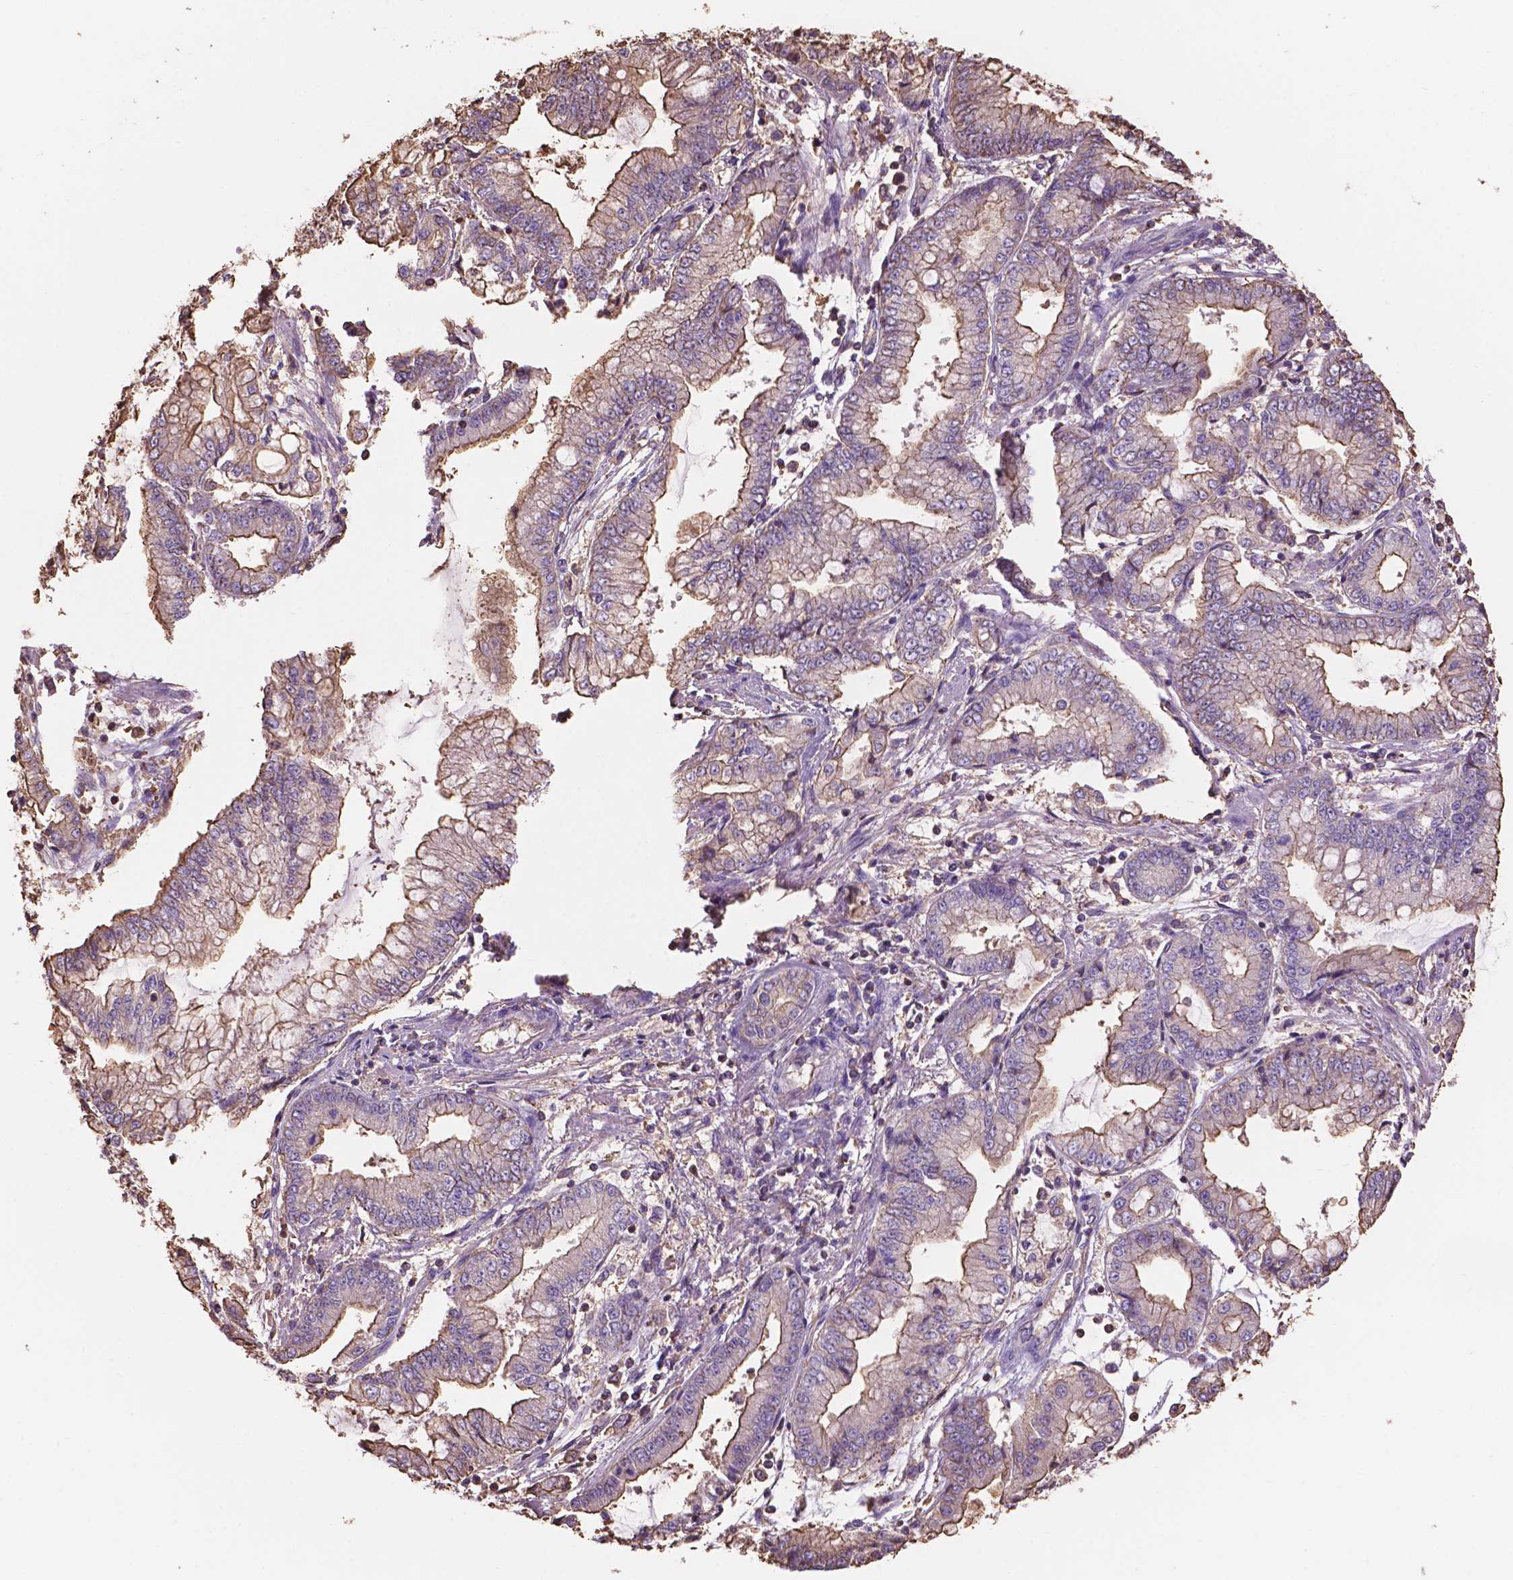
{"staining": {"intensity": "moderate", "quantity": "25%-75%", "location": "cytoplasmic/membranous"}, "tissue": "stomach cancer", "cell_type": "Tumor cells", "image_type": "cancer", "snomed": [{"axis": "morphology", "description": "Adenocarcinoma, NOS"}, {"axis": "topography", "description": "Stomach, upper"}], "caption": "Immunohistochemistry staining of adenocarcinoma (stomach), which displays medium levels of moderate cytoplasmic/membranous expression in approximately 25%-75% of tumor cells indicating moderate cytoplasmic/membranous protein positivity. The staining was performed using DAB (brown) for protein detection and nuclei were counterstained in hematoxylin (blue).", "gene": "NIPA2", "patient": {"sex": "female", "age": 74}}